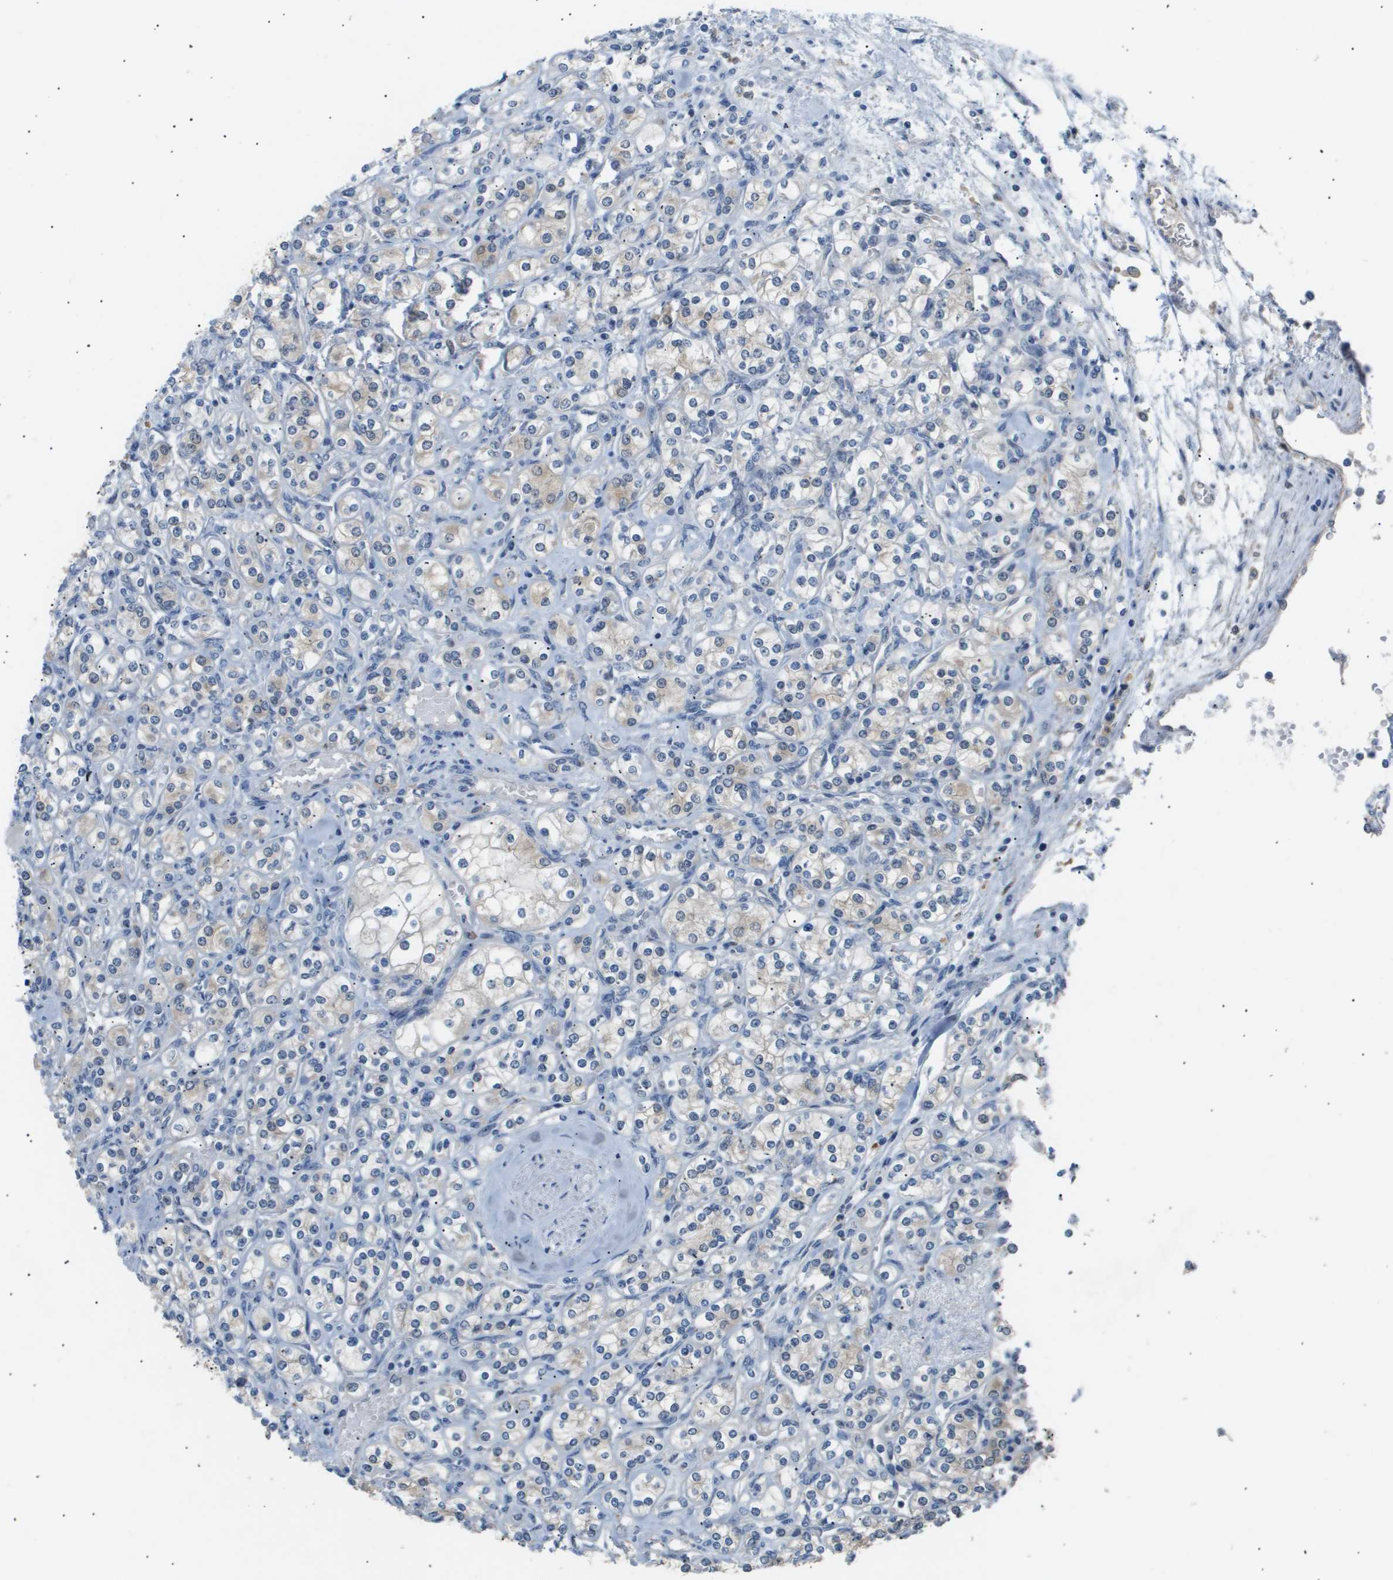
{"staining": {"intensity": "weak", "quantity": "25%-75%", "location": "cytoplasmic/membranous"}, "tissue": "renal cancer", "cell_type": "Tumor cells", "image_type": "cancer", "snomed": [{"axis": "morphology", "description": "Adenocarcinoma, NOS"}, {"axis": "topography", "description": "Kidney"}], "caption": "Protein analysis of renal adenocarcinoma tissue exhibits weak cytoplasmic/membranous positivity in about 25%-75% of tumor cells. Ihc stains the protein of interest in brown and the nuclei are stained blue.", "gene": "AKR1A1", "patient": {"sex": "male", "age": 77}}